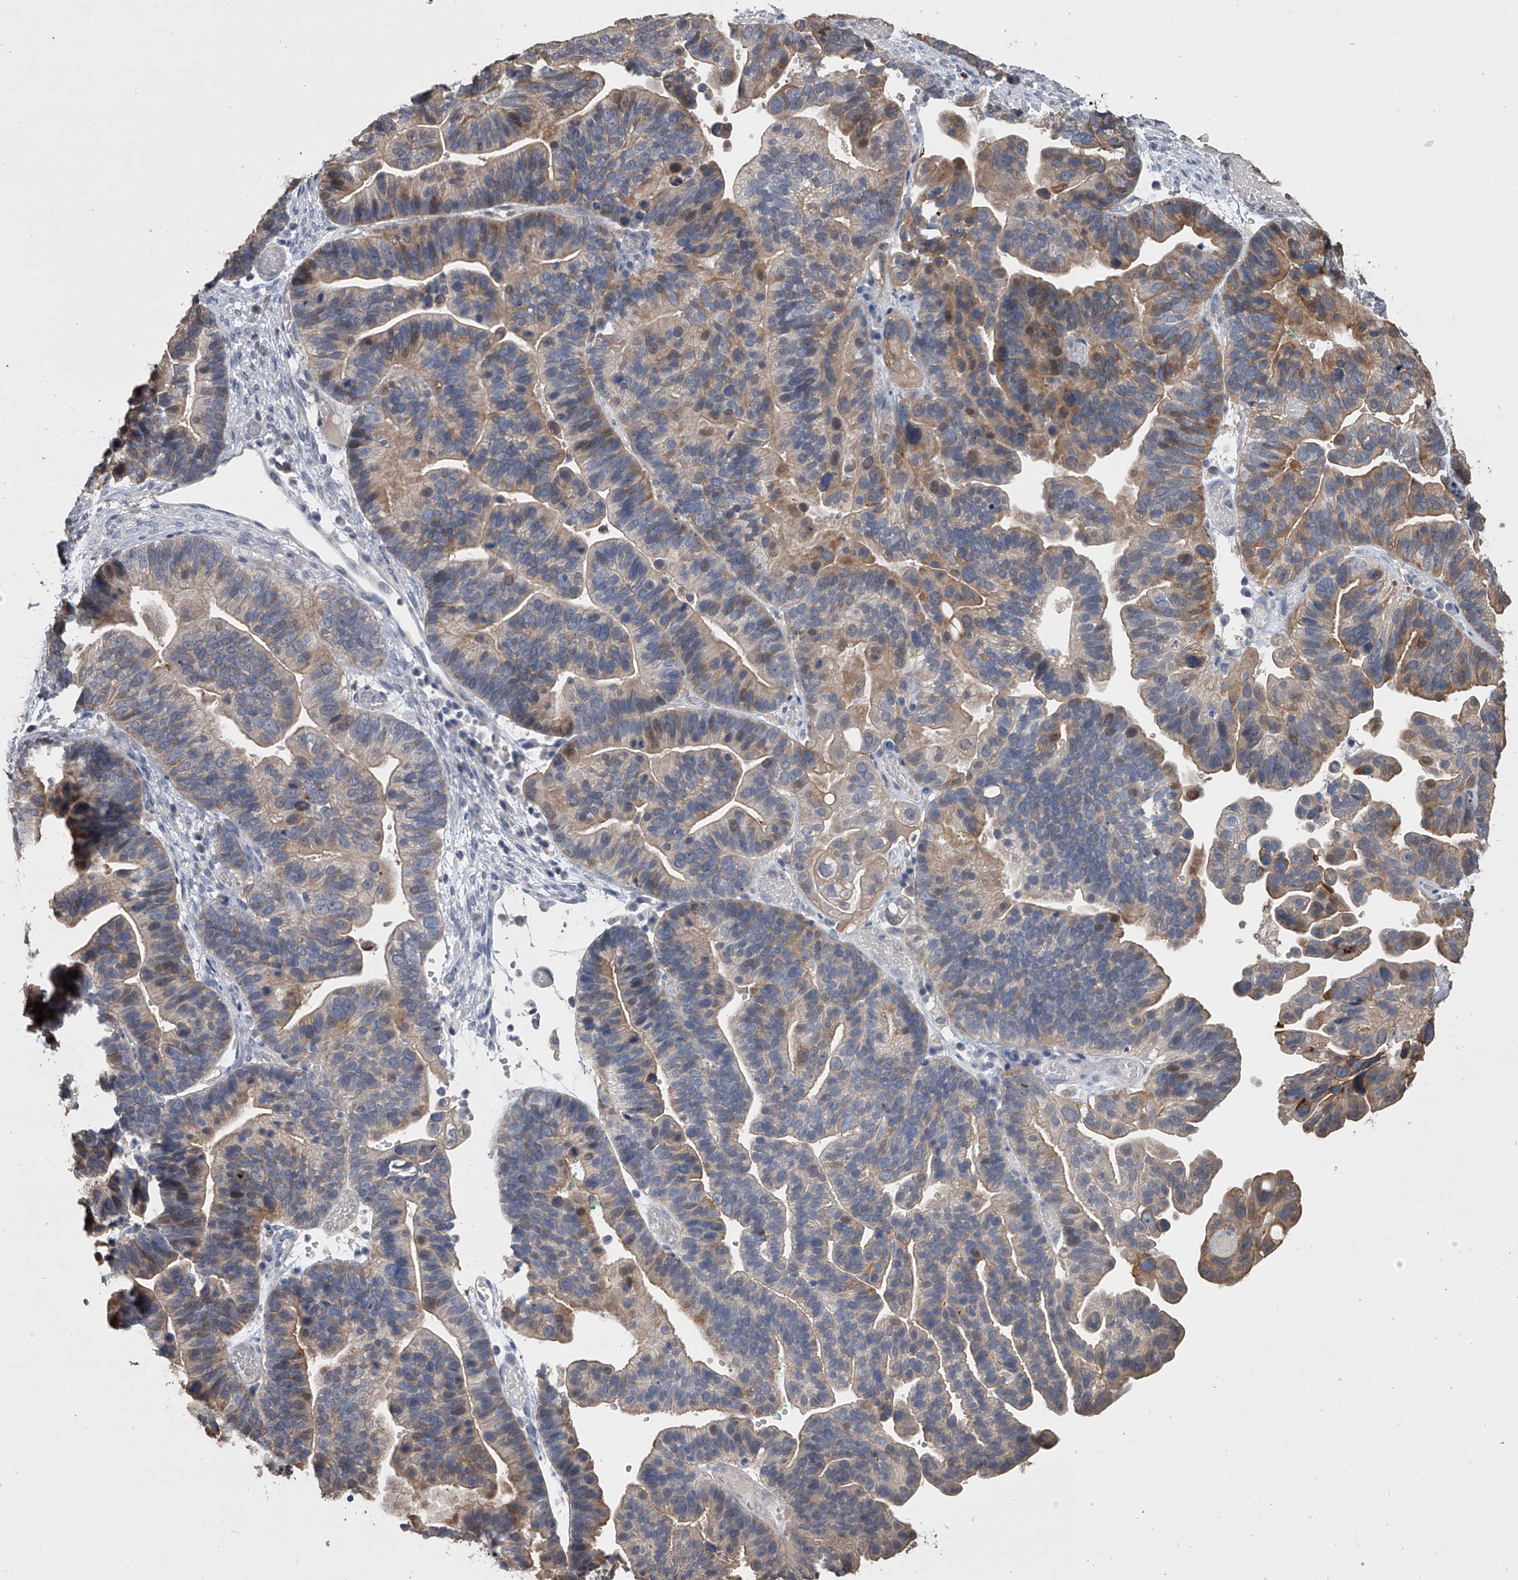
{"staining": {"intensity": "weak", "quantity": ">75%", "location": "cytoplasmic/membranous"}, "tissue": "ovarian cancer", "cell_type": "Tumor cells", "image_type": "cancer", "snomed": [{"axis": "morphology", "description": "Cystadenocarcinoma, serous, NOS"}, {"axis": "topography", "description": "Ovary"}], "caption": "Weak cytoplasmic/membranous staining is identified in approximately >75% of tumor cells in serous cystadenocarcinoma (ovarian).", "gene": "DOCK9", "patient": {"sex": "female", "age": 56}}